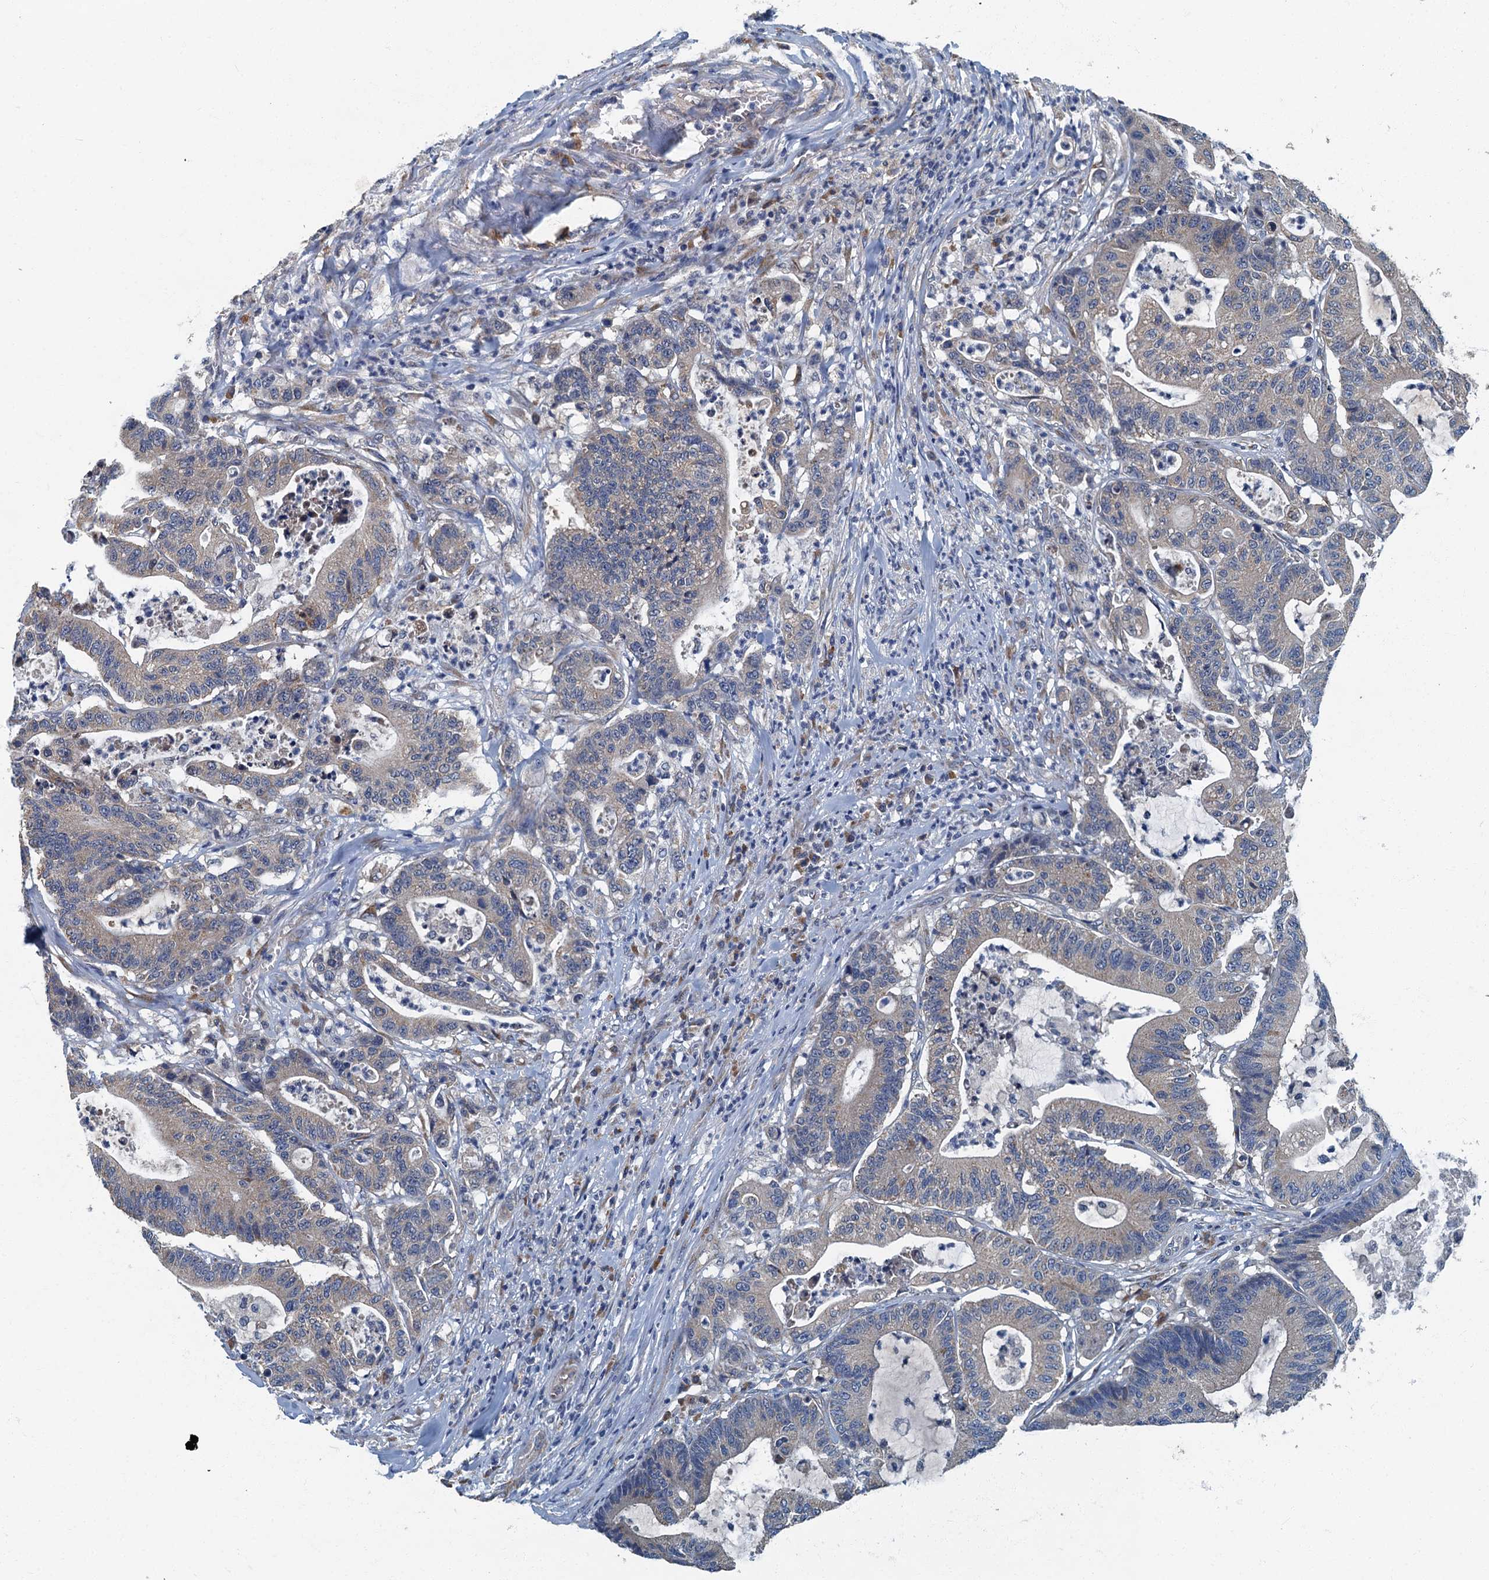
{"staining": {"intensity": "weak", "quantity": "<25%", "location": "cytoplasmic/membranous"}, "tissue": "colorectal cancer", "cell_type": "Tumor cells", "image_type": "cancer", "snomed": [{"axis": "morphology", "description": "Adenocarcinoma, NOS"}, {"axis": "topography", "description": "Colon"}], "caption": "Immunohistochemical staining of colorectal cancer (adenocarcinoma) exhibits no significant staining in tumor cells.", "gene": "DDX49", "patient": {"sex": "female", "age": 84}}